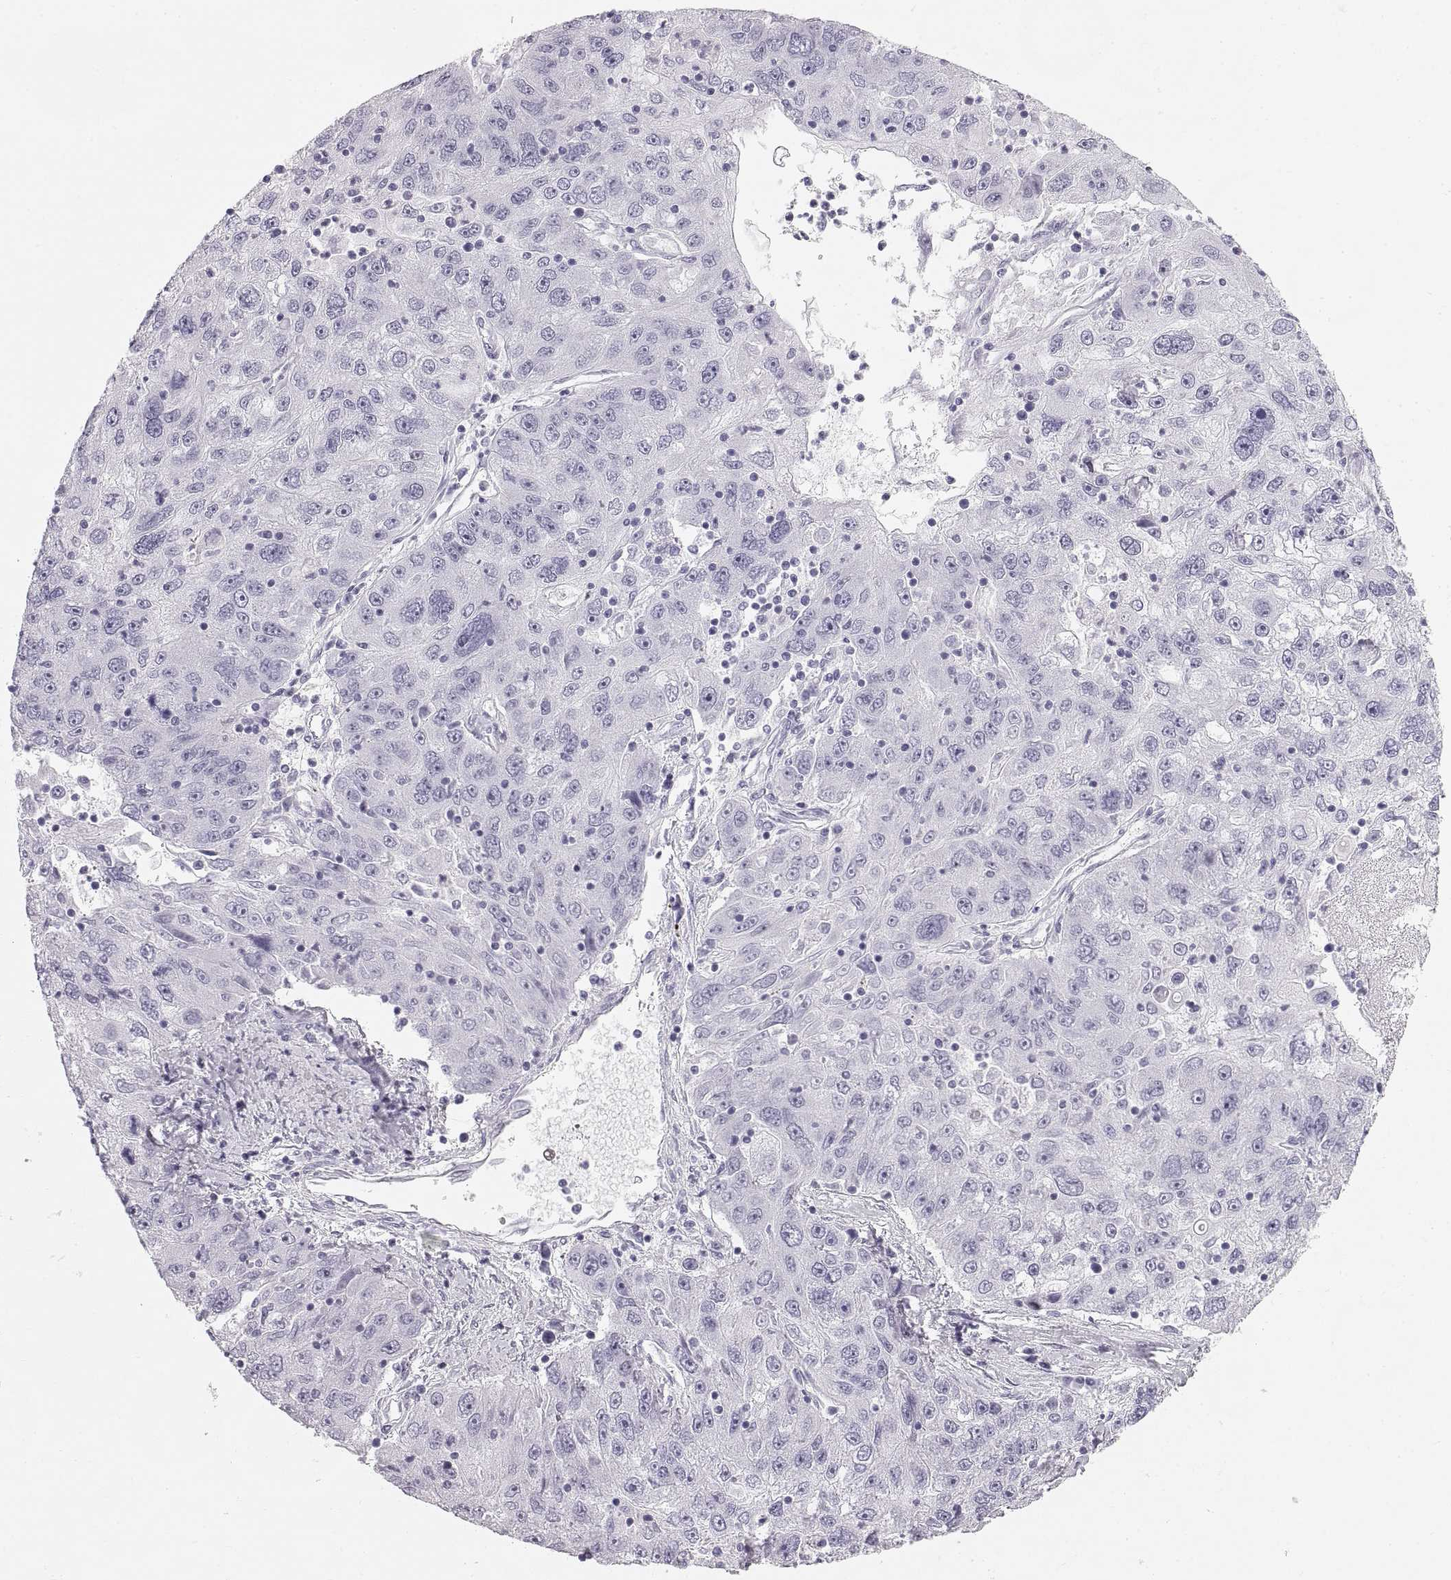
{"staining": {"intensity": "negative", "quantity": "none", "location": "none"}, "tissue": "stomach cancer", "cell_type": "Tumor cells", "image_type": "cancer", "snomed": [{"axis": "morphology", "description": "Adenocarcinoma, NOS"}, {"axis": "topography", "description": "Stomach"}], "caption": "DAB immunohistochemical staining of human stomach cancer (adenocarcinoma) demonstrates no significant staining in tumor cells.", "gene": "CRYAA", "patient": {"sex": "male", "age": 56}}